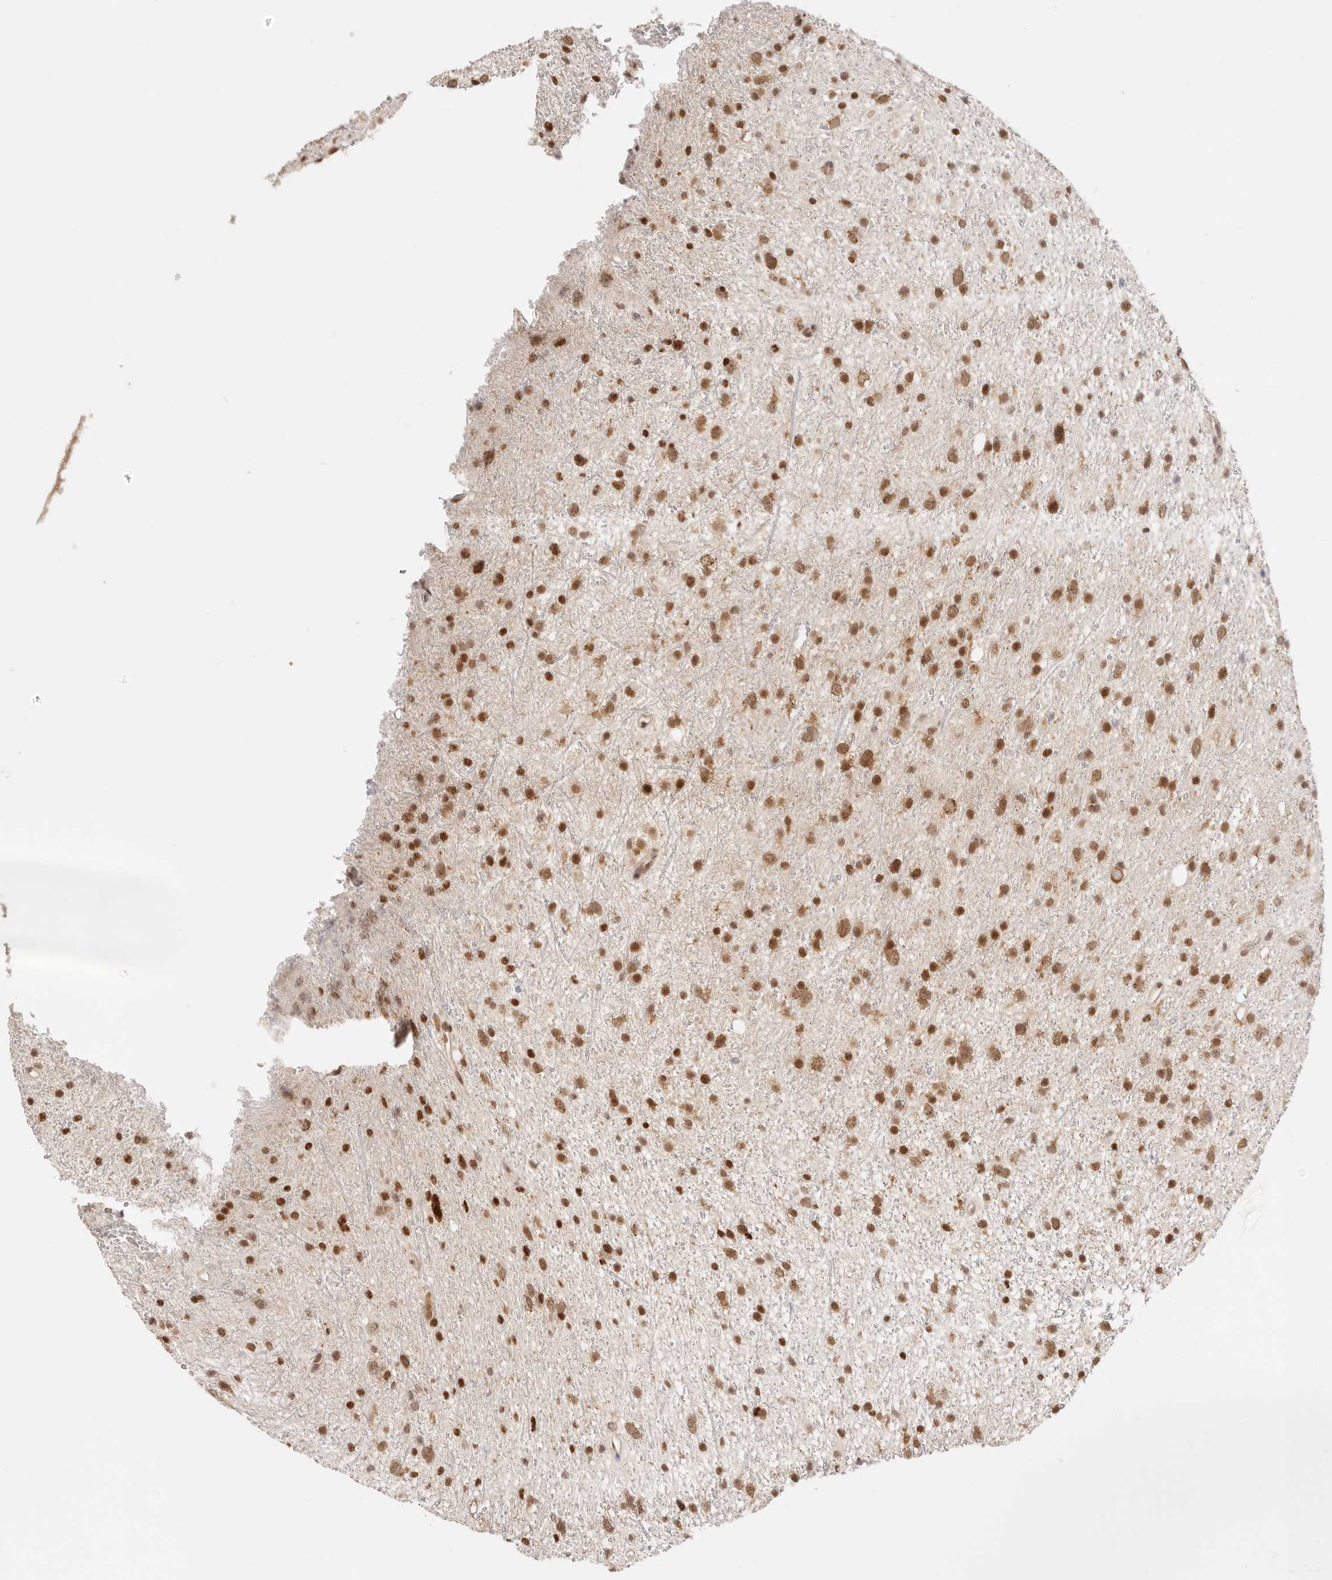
{"staining": {"intensity": "moderate", "quantity": ">75%", "location": "cytoplasmic/membranous,nuclear"}, "tissue": "glioma", "cell_type": "Tumor cells", "image_type": "cancer", "snomed": [{"axis": "morphology", "description": "Glioma, malignant, Low grade"}, {"axis": "topography", "description": "Cerebral cortex"}], "caption": "Brown immunohistochemical staining in malignant glioma (low-grade) demonstrates moderate cytoplasmic/membranous and nuclear positivity in about >75% of tumor cells. (DAB IHC with brightfield microscopy, high magnification).", "gene": "RFC3", "patient": {"sex": "female", "age": 39}}